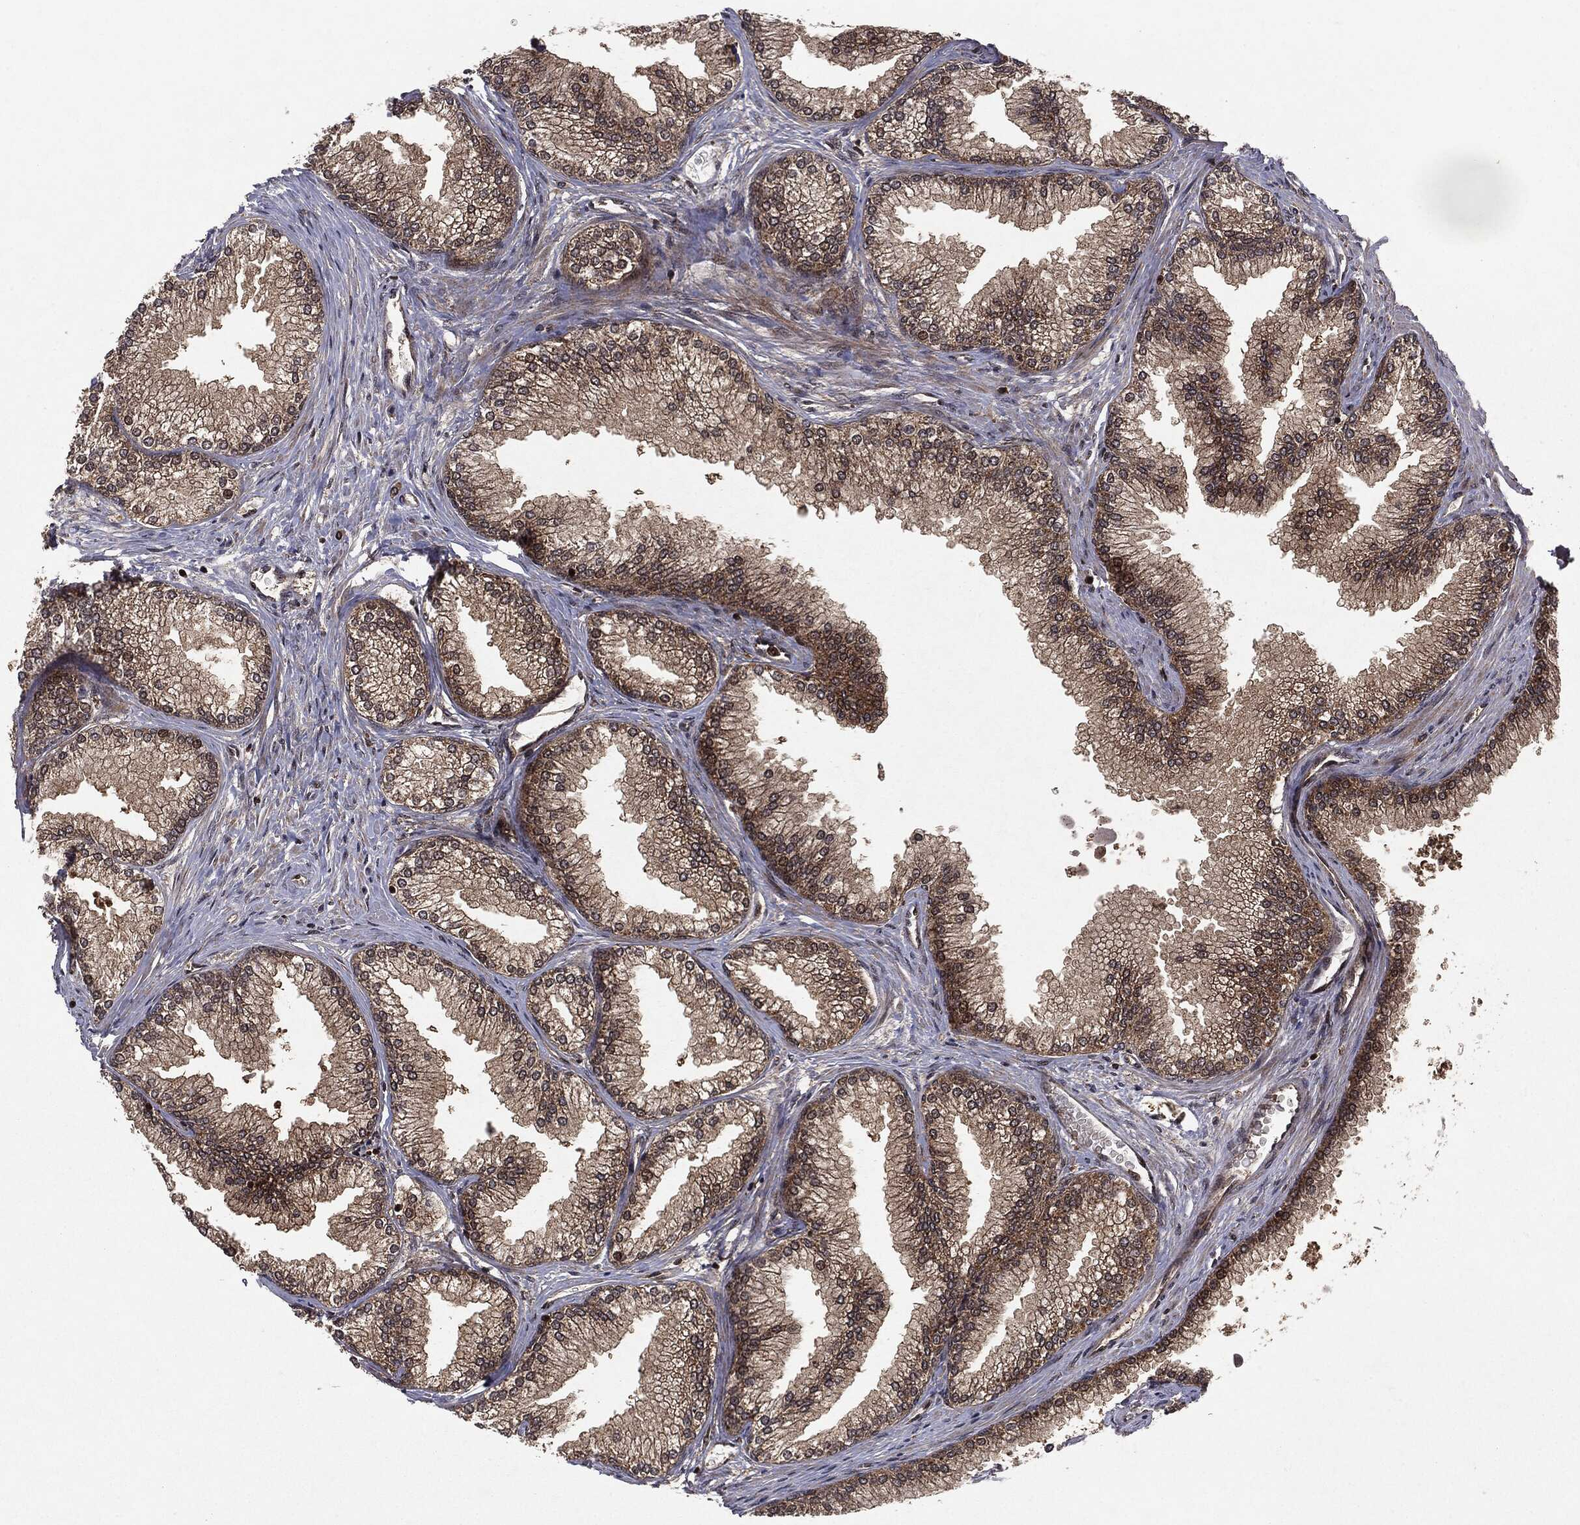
{"staining": {"intensity": "moderate", "quantity": ">75%", "location": "cytoplasmic/membranous"}, "tissue": "prostate", "cell_type": "Glandular cells", "image_type": "normal", "snomed": [{"axis": "morphology", "description": "Normal tissue, NOS"}, {"axis": "topography", "description": "Prostate"}], "caption": "Immunohistochemical staining of normal prostate demonstrates >75% levels of moderate cytoplasmic/membranous protein staining in approximately >75% of glandular cells.", "gene": "OTUB1", "patient": {"sex": "male", "age": 72}}